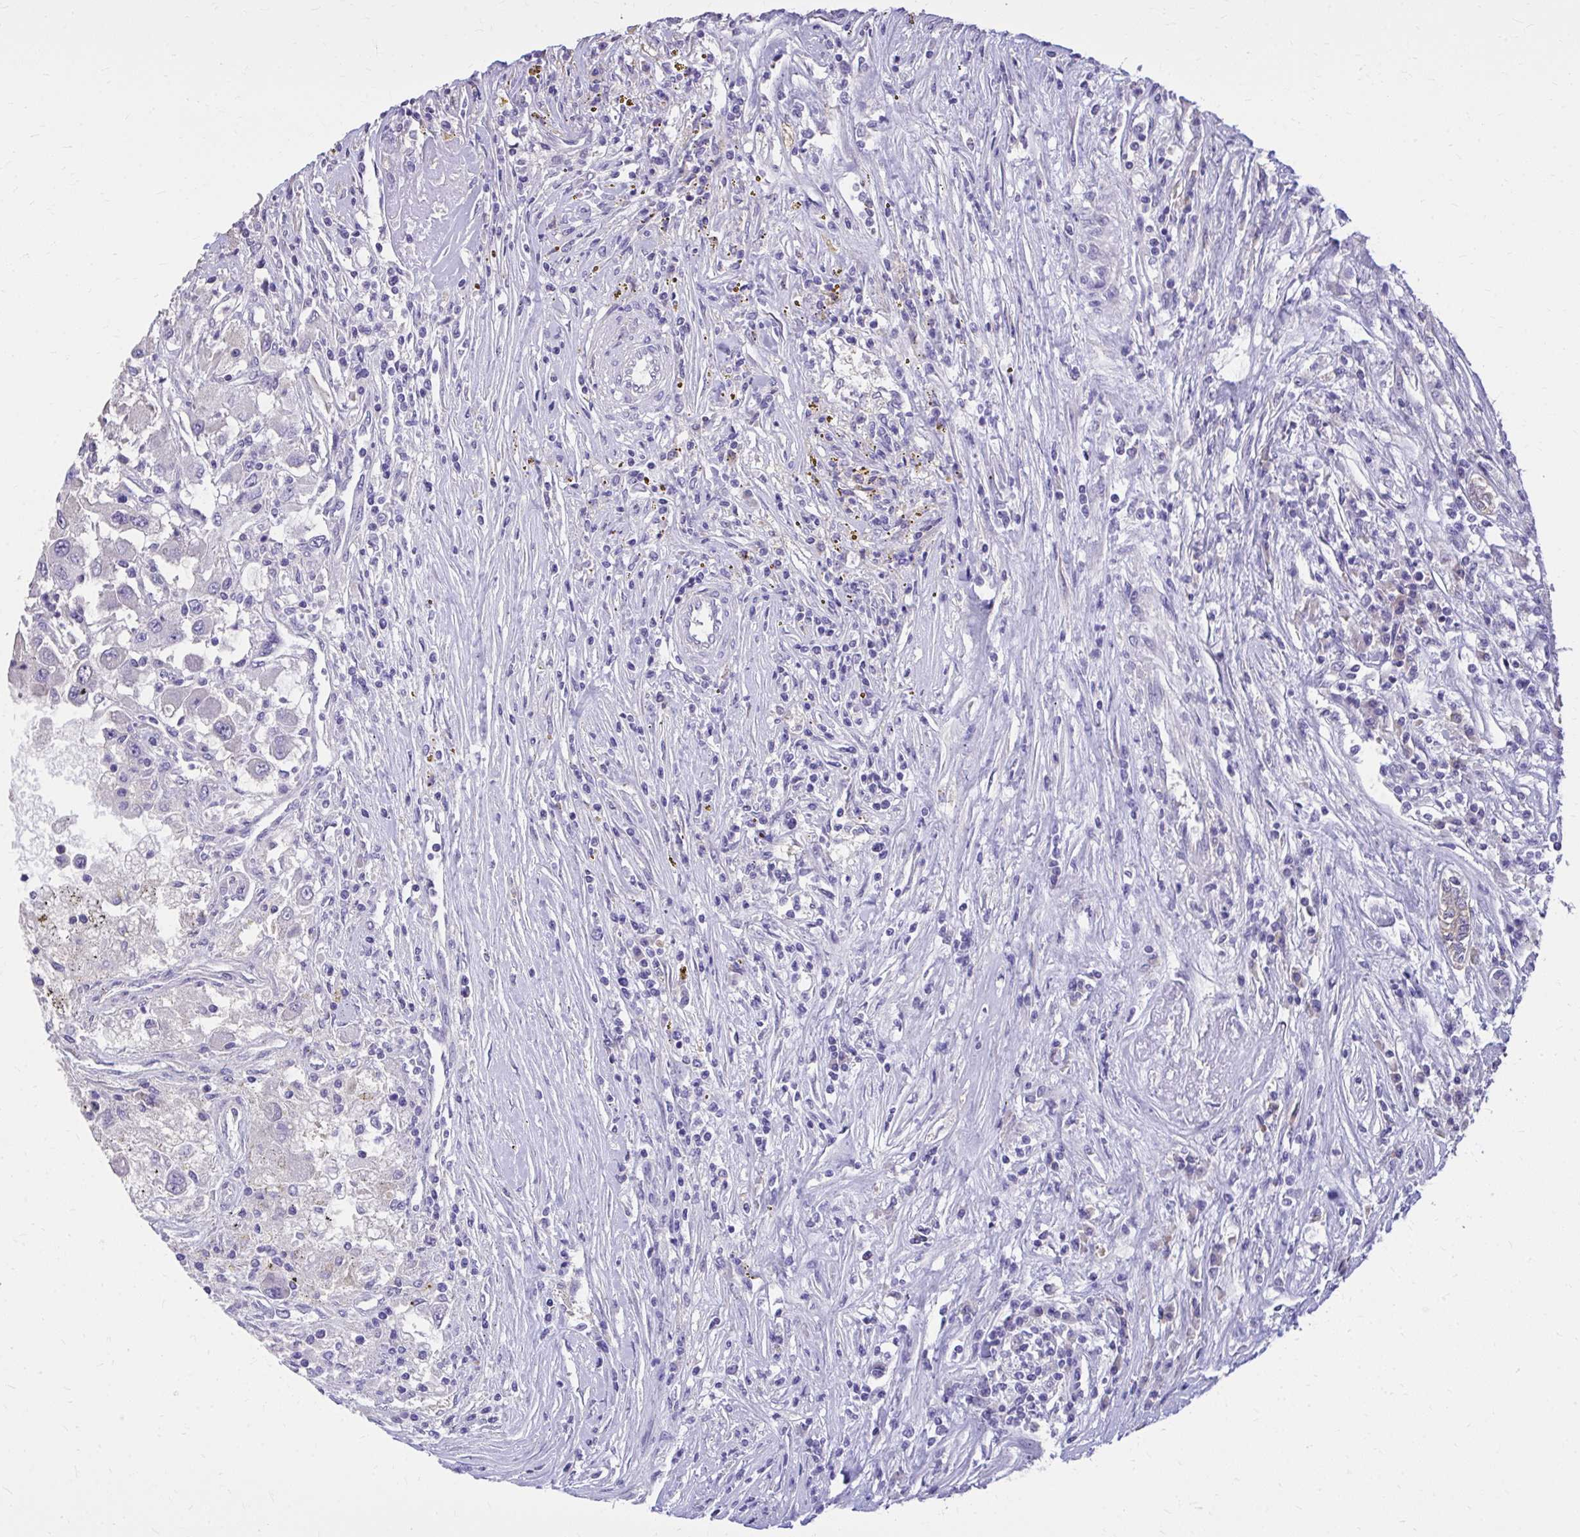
{"staining": {"intensity": "negative", "quantity": "none", "location": "none"}, "tissue": "renal cancer", "cell_type": "Tumor cells", "image_type": "cancer", "snomed": [{"axis": "morphology", "description": "Adenocarcinoma, NOS"}, {"axis": "topography", "description": "Kidney"}], "caption": "The immunohistochemistry image has no significant positivity in tumor cells of renal cancer tissue.", "gene": "EPB41L1", "patient": {"sex": "female", "age": 67}}